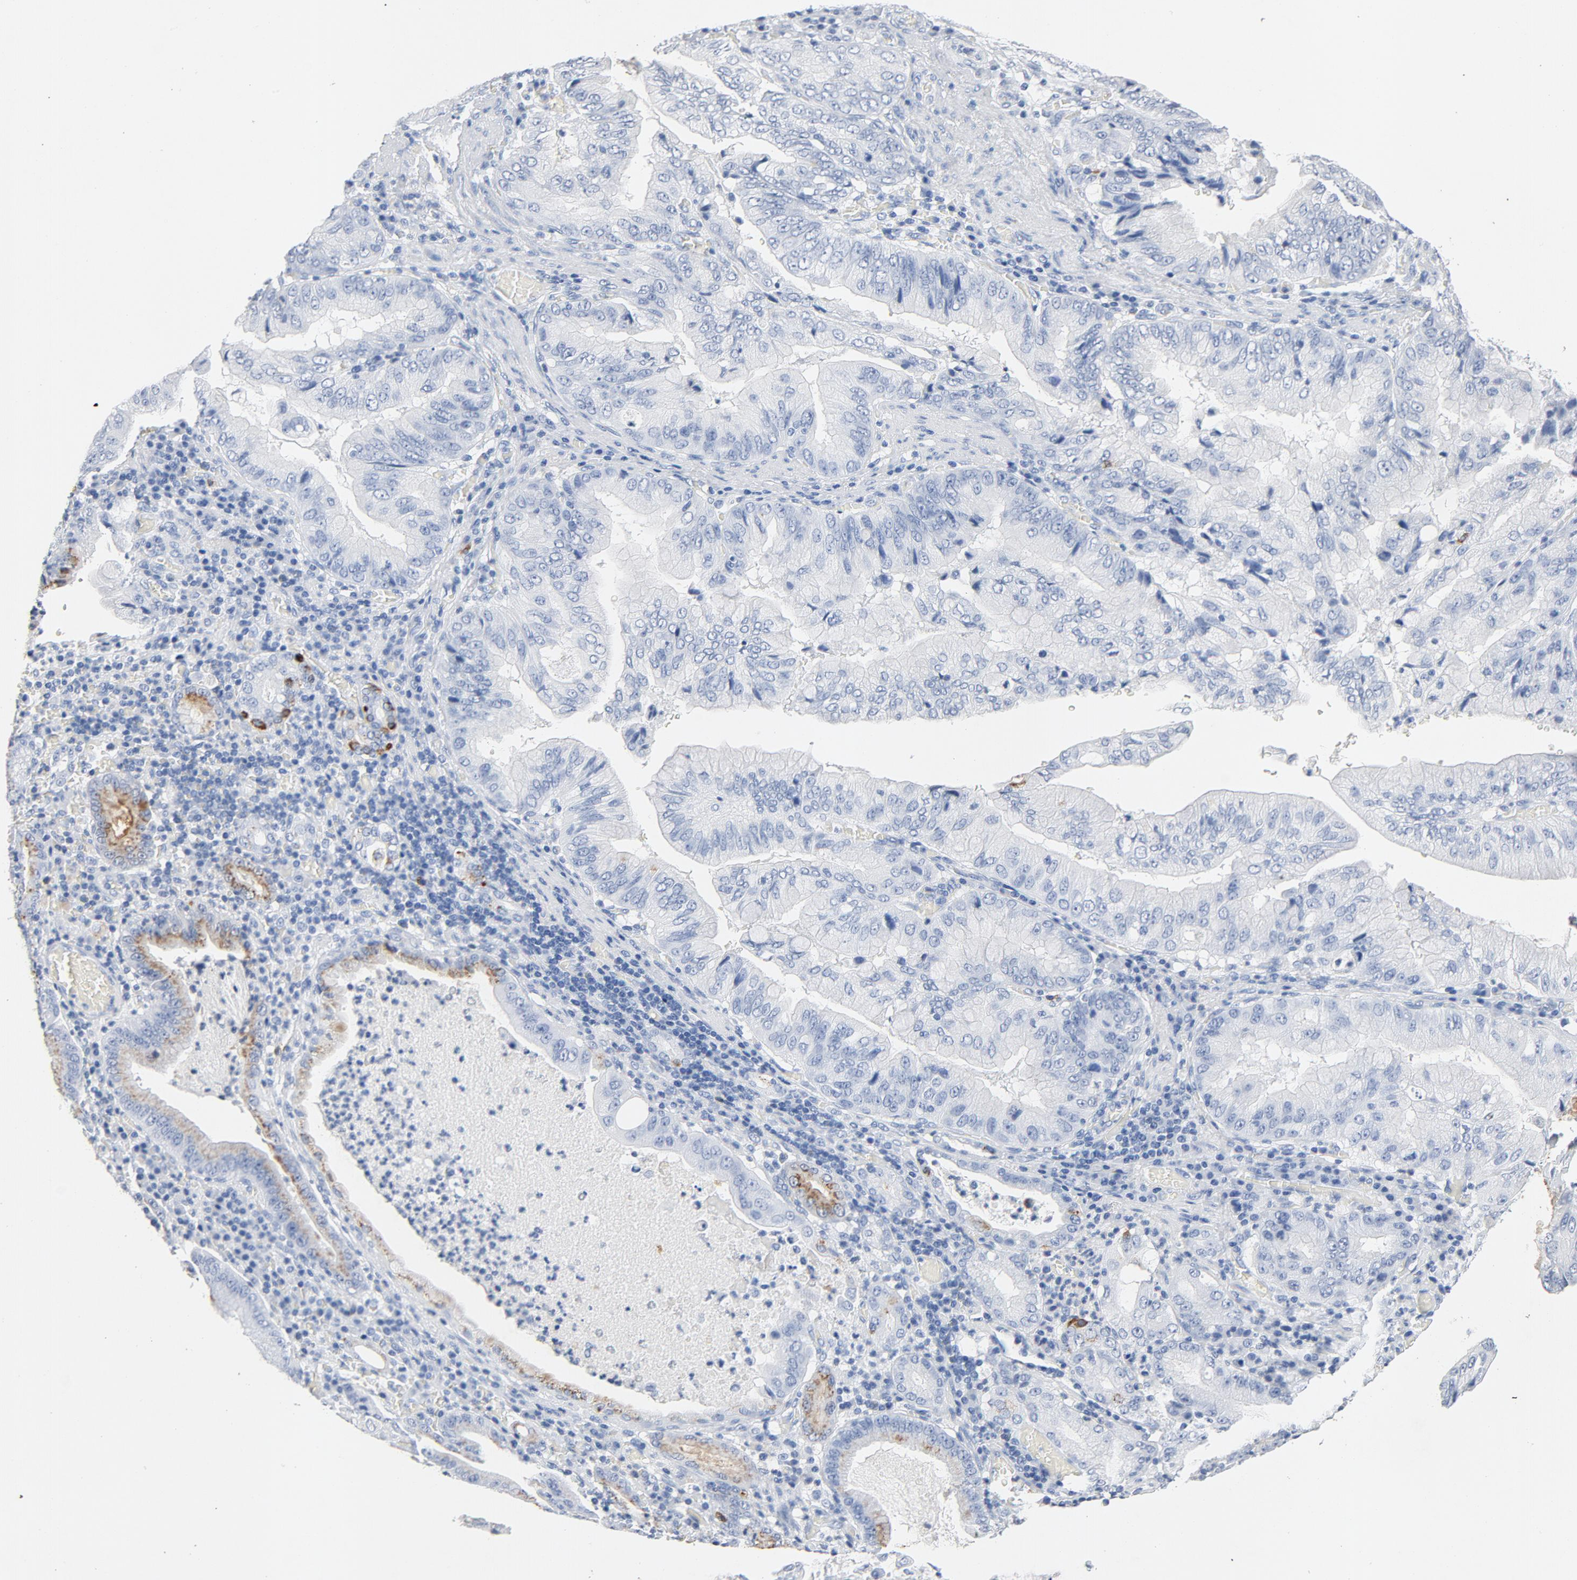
{"staining": {"intensity": "moderate", "quantity": "<25%", "location": "cytoplasmic/membranous"}, "tissue": "stomach cancer", "cell_type": "Tumor cells", "image_type": "cancer", "snomed": [{"axis": "morphology", "description": "Adenocarcinoma, NOS"}, {"axis": "topography", "description": "Stomach, upper"}], "caption": "Immunohistochemistry (IHC) of stomach cancer (adenocarcinoma) exhibits low levels of moderate cytoplasmic/membranous expression in about <25% of tumor cells.", "gene": "PTPRB", "patient": {"sex": "male", "age": 80}}